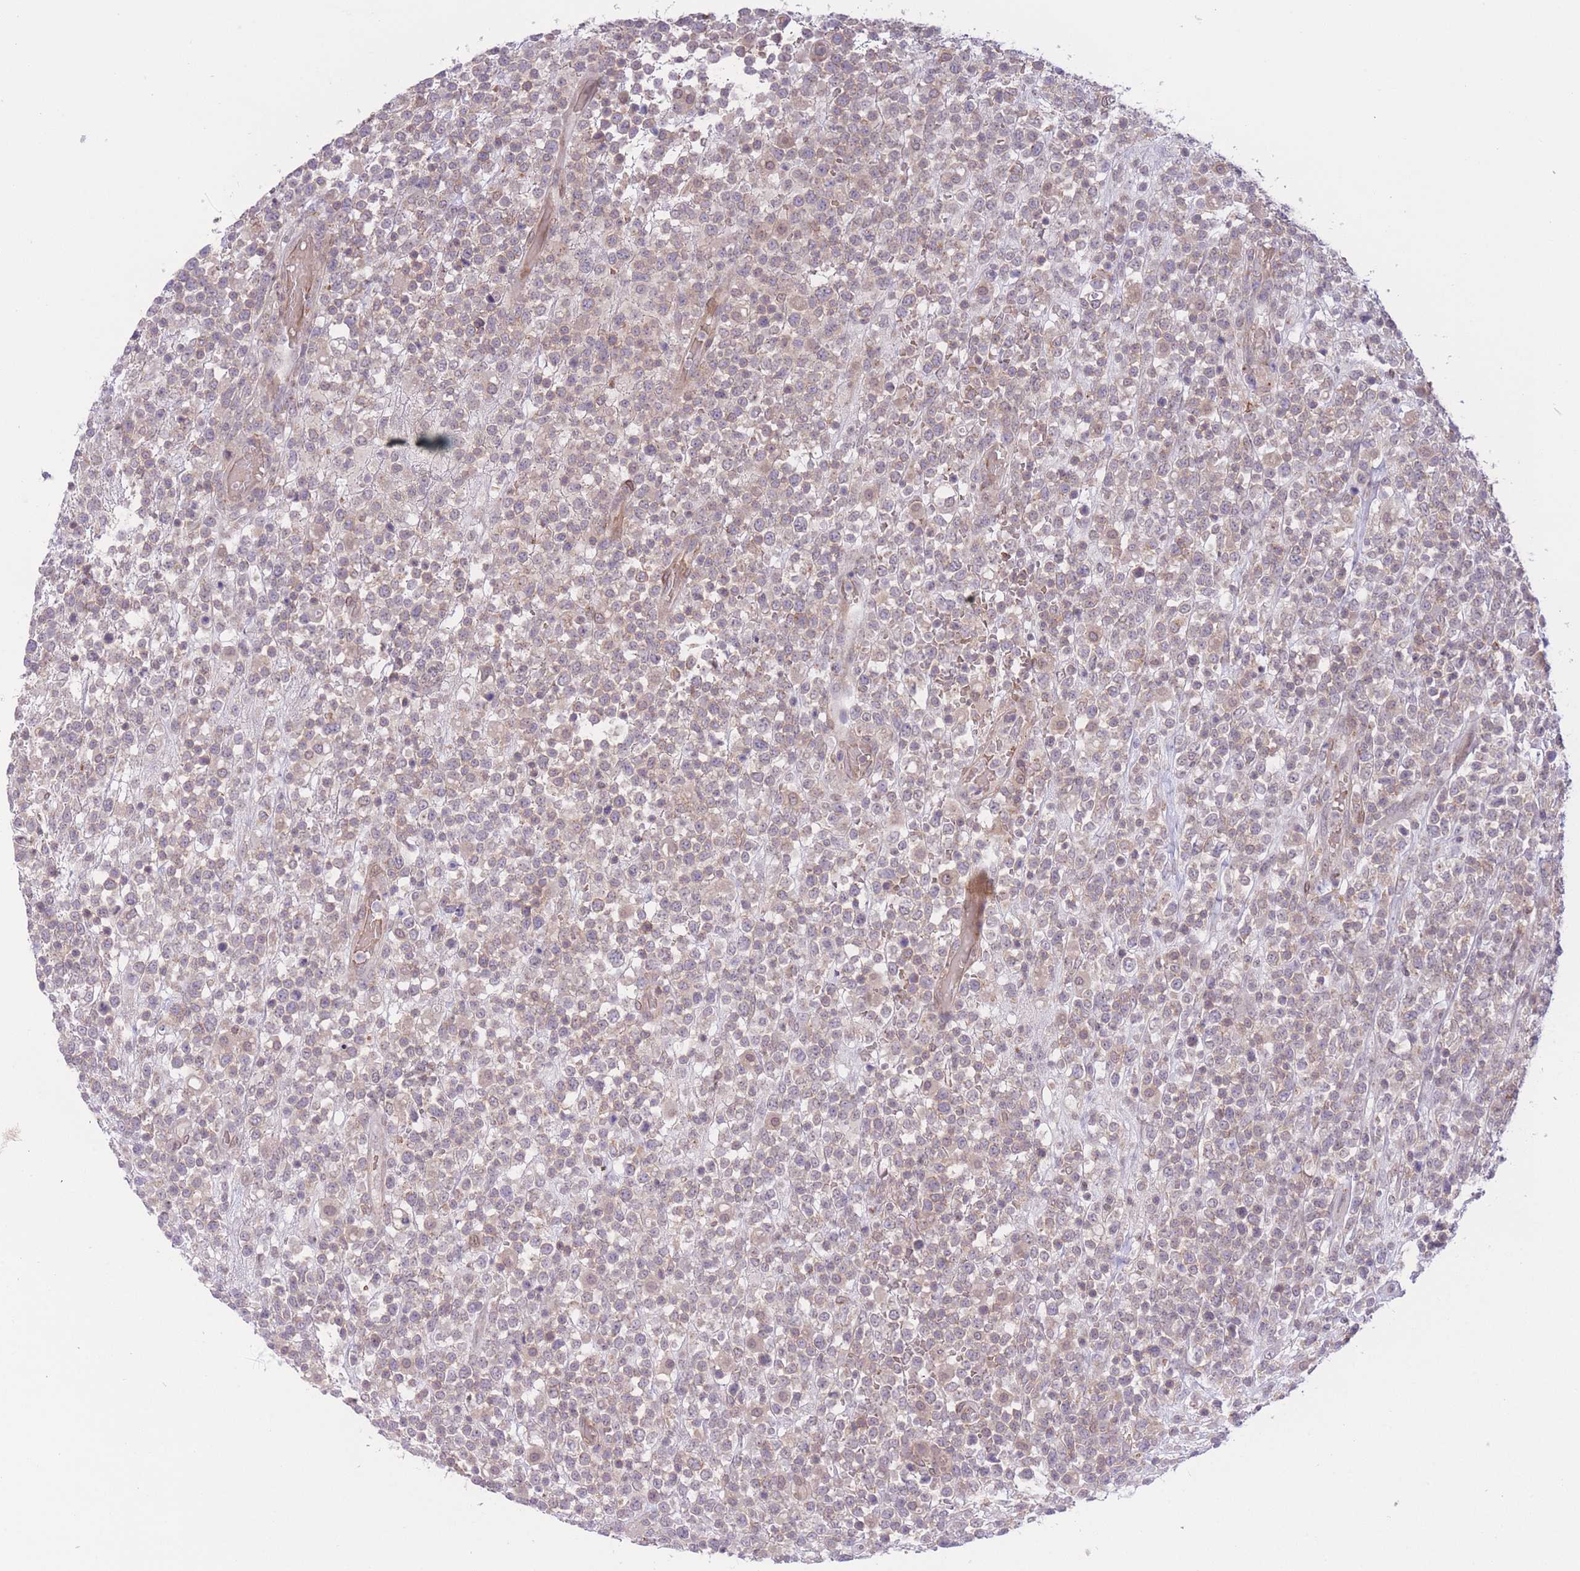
{"staining": {"intensity": "weak", "quantity": "<25%", "location": "cytoplasmic/membranous"}, "tissue": "lymphoma", "cell_type": "Tumor cells", "image_type": "cancer", "snomed": [{"axis": "morphology", "description": "Malignant lymphoma, non-Hodgkin's type, High grade"}, {"axis": "topography", "description": "Colon"}], "caption": "Human high-grade malignant lymphoma, non-Hodgkin's type stained for a protein using immunohistochemistry (IHC) reveals no expression in tumor cells.", "gene": "FUT5", "patient": {"sex": "female", "age": 53}}